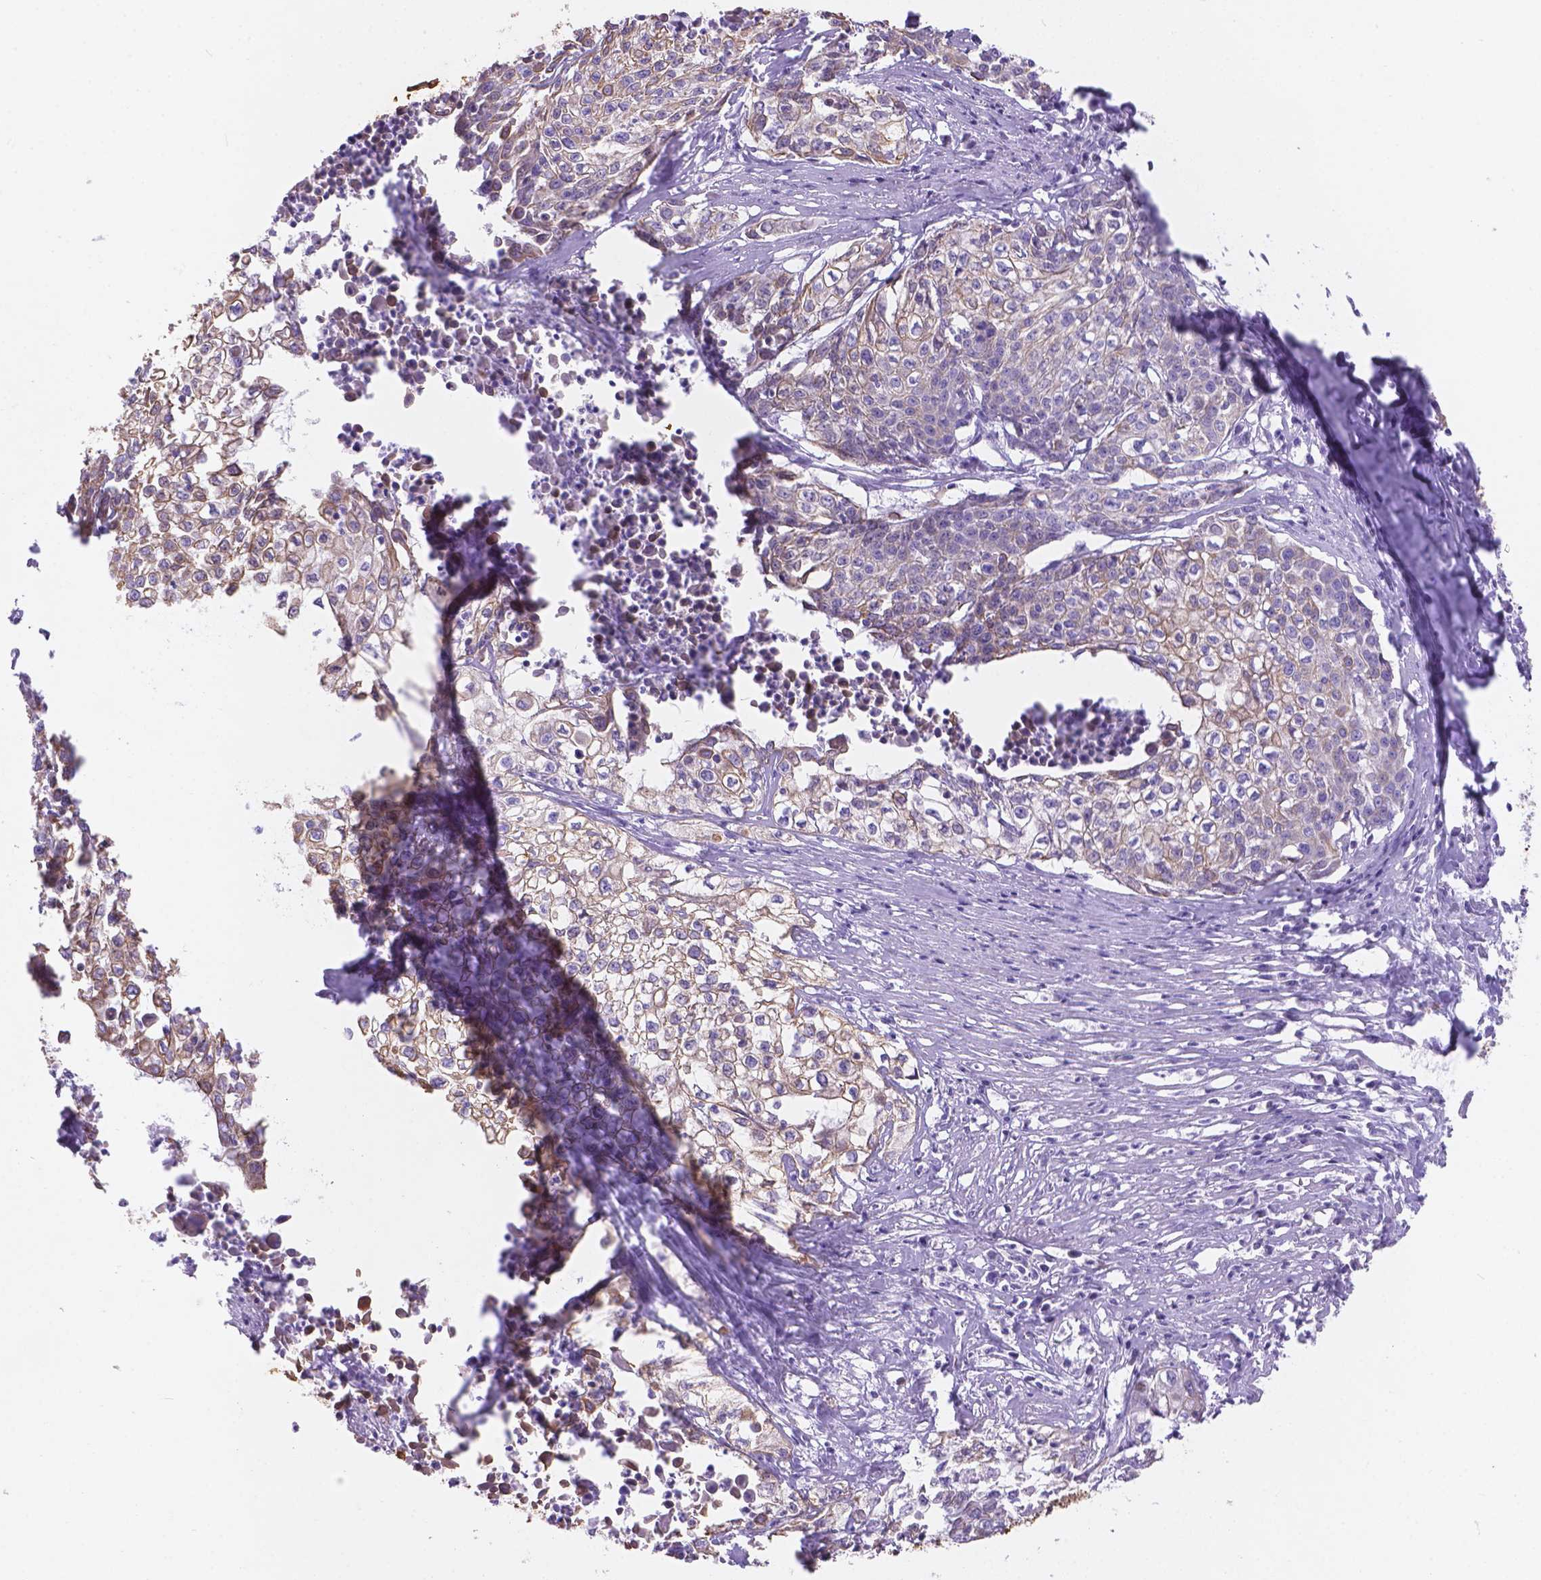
{"staining": {"intensity": "weak", "quantity": ">75%", "location": "cytoplasmic/membranous"}, "tissue": "cervical cancer", "cell_type": "Tumor cells", "image_type": "cancer", "snomed": [{"axis": "morphology", "description": "Squamous cell carcinoma, NOS"}, {"axis": "topography", "description": "Cervix"}], "caption": "Squamous cell carcinoma (cervical) was stained to show a protein in brown. There is low levels of weak cytoplasmic/membranous expression in about >75% of tumor cells.", "gene": "DMWD", "patient": {"sex": "female", "age": 39}}